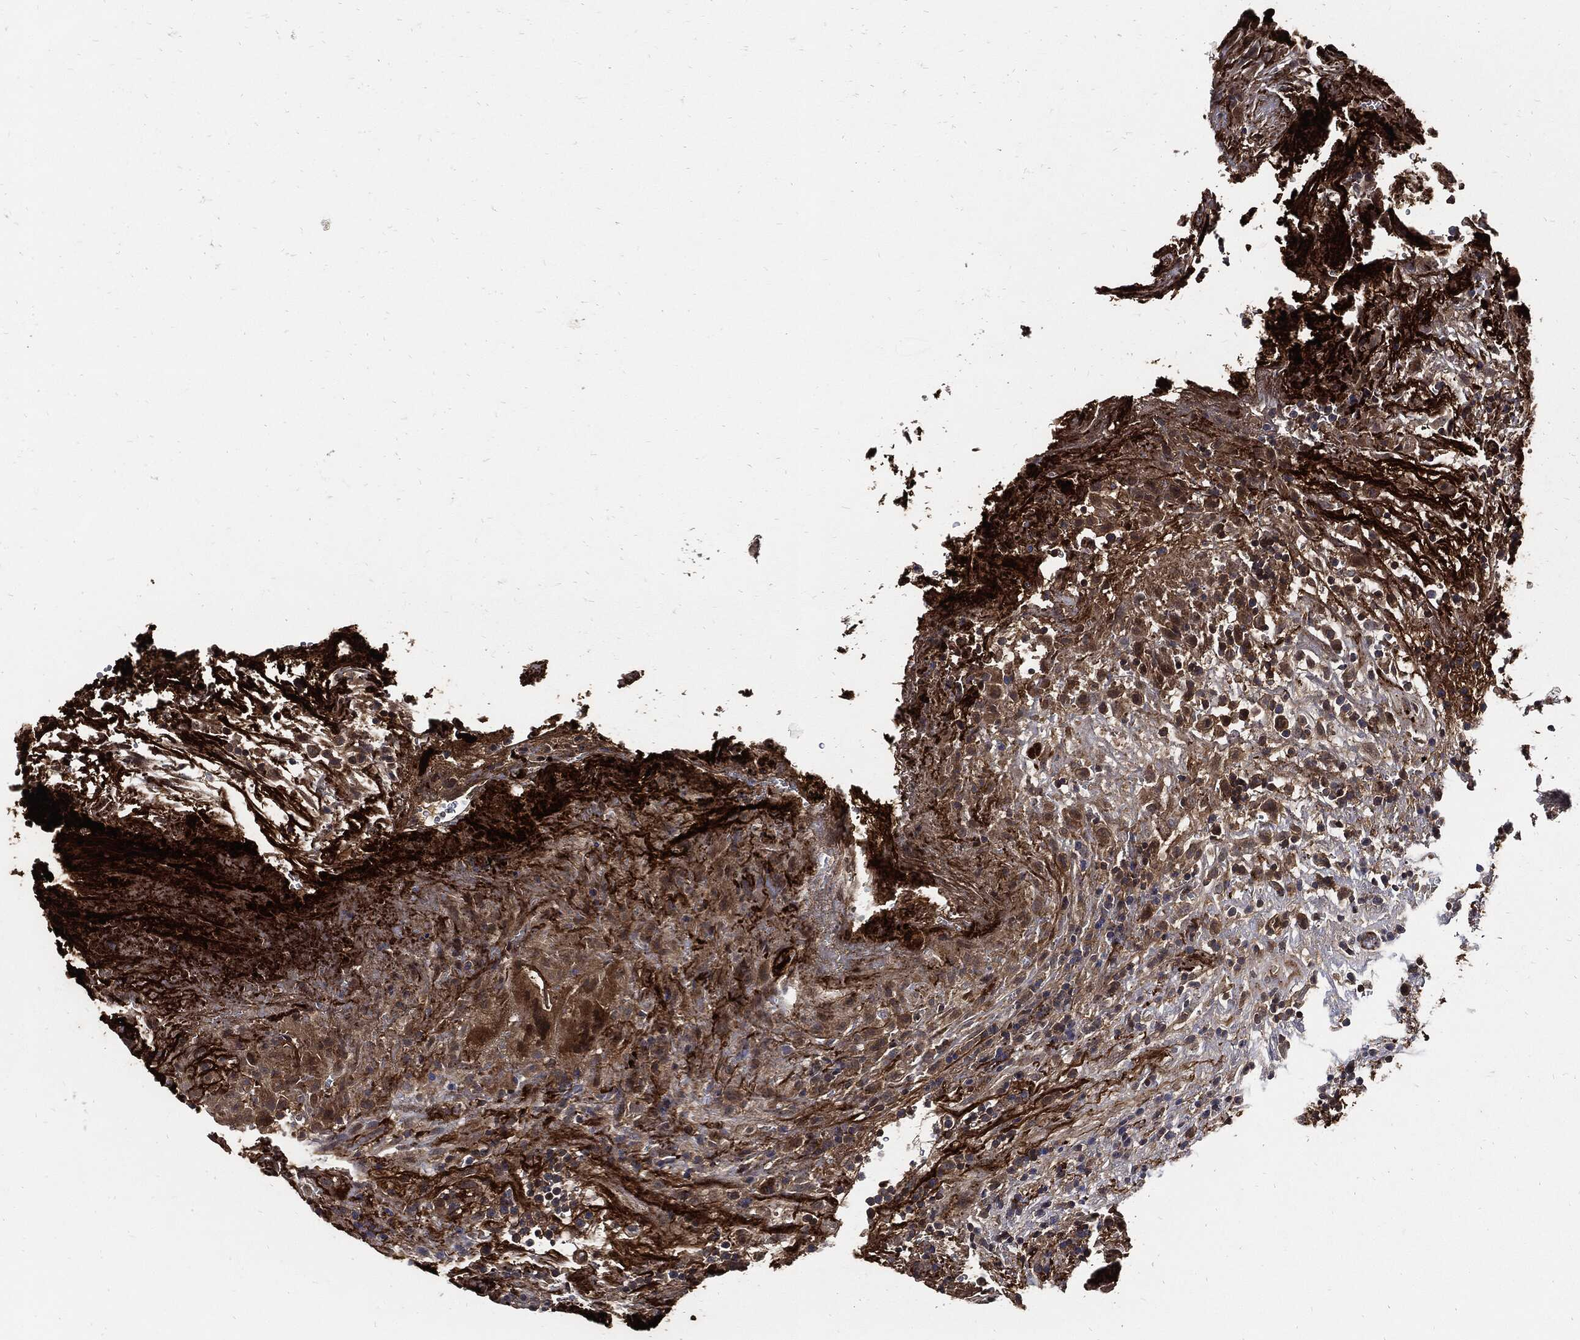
{"staining": {"intensity": "moderate", "quantity": "25%-75%", "location": "cytoplasmic/membranous"}, "tissue": "urothelial cancer", "cell_type": "Tumor cells", "image_type": "cancer", "snomed": [{"axis": "morphology", "description": "Urothelial carcinoma, High grade"}, {"axis": "topography", "description": "Urinary bladder"}], "caption": "This histopathology image shows immunohistochemistry (IHC) staining of human high-grade urothelial carcinoma, with medium moderate cytoplasmic/membranous positivity in approximately 25%-75% of tumor cells.", "gene": "CLU", "patient": {"sex": "female", "age": 41}}